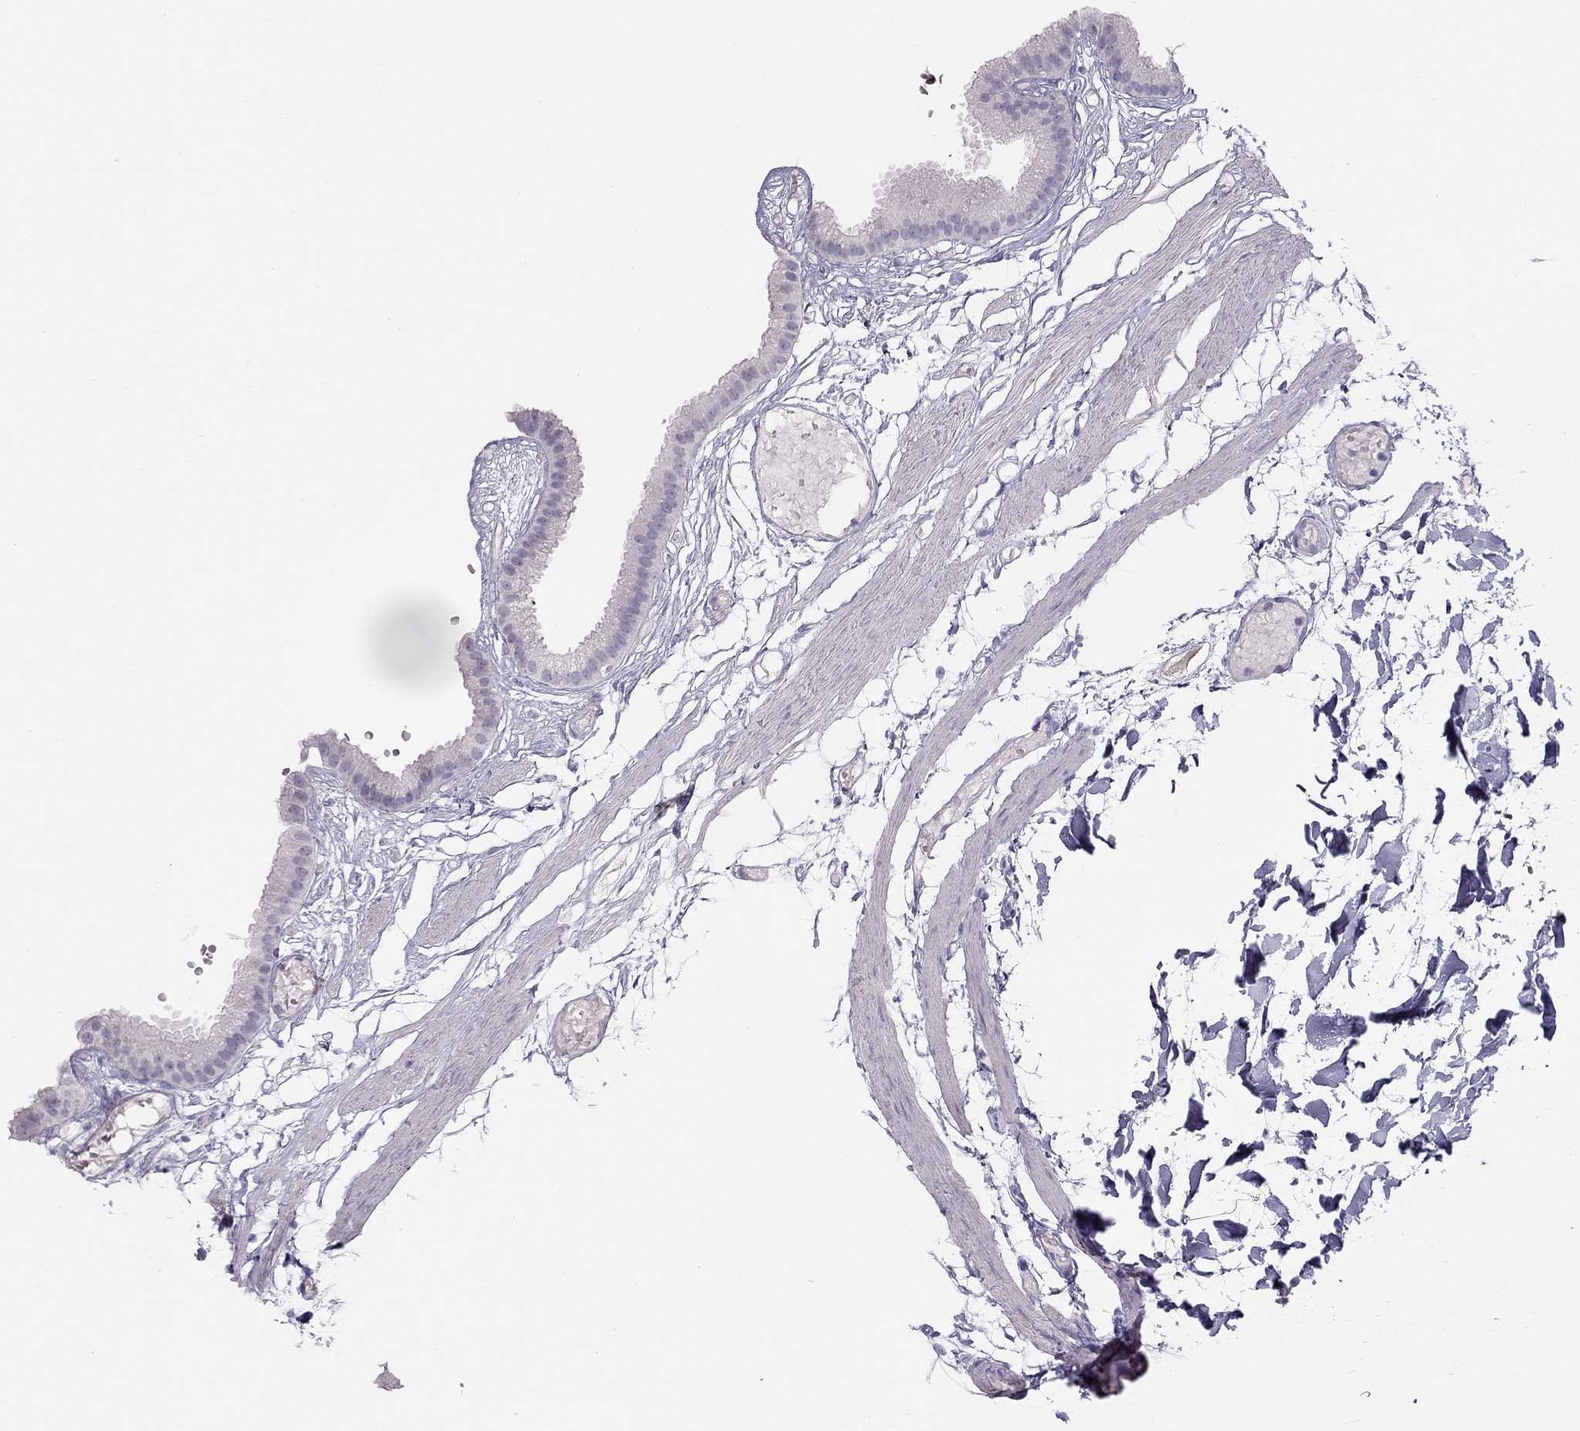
{"staining": {"intensity": "negative", "quantity": "none", "location": "none"}, "tissue": "gallbladder", "cell_type": "Glandular cells", "image_type": "normal", "snomed": [{"axis": "morphology", "description": "Normal tissue, NOS"}, {"axis": "topography", "description": "Gallbladder"}], "caption": "Histopathology image shows no significant protein positivity in glandular cells of unremarkable gallbladder.", "gene": "SPATA12", "patient": {"sex": "female", "age": 45}}